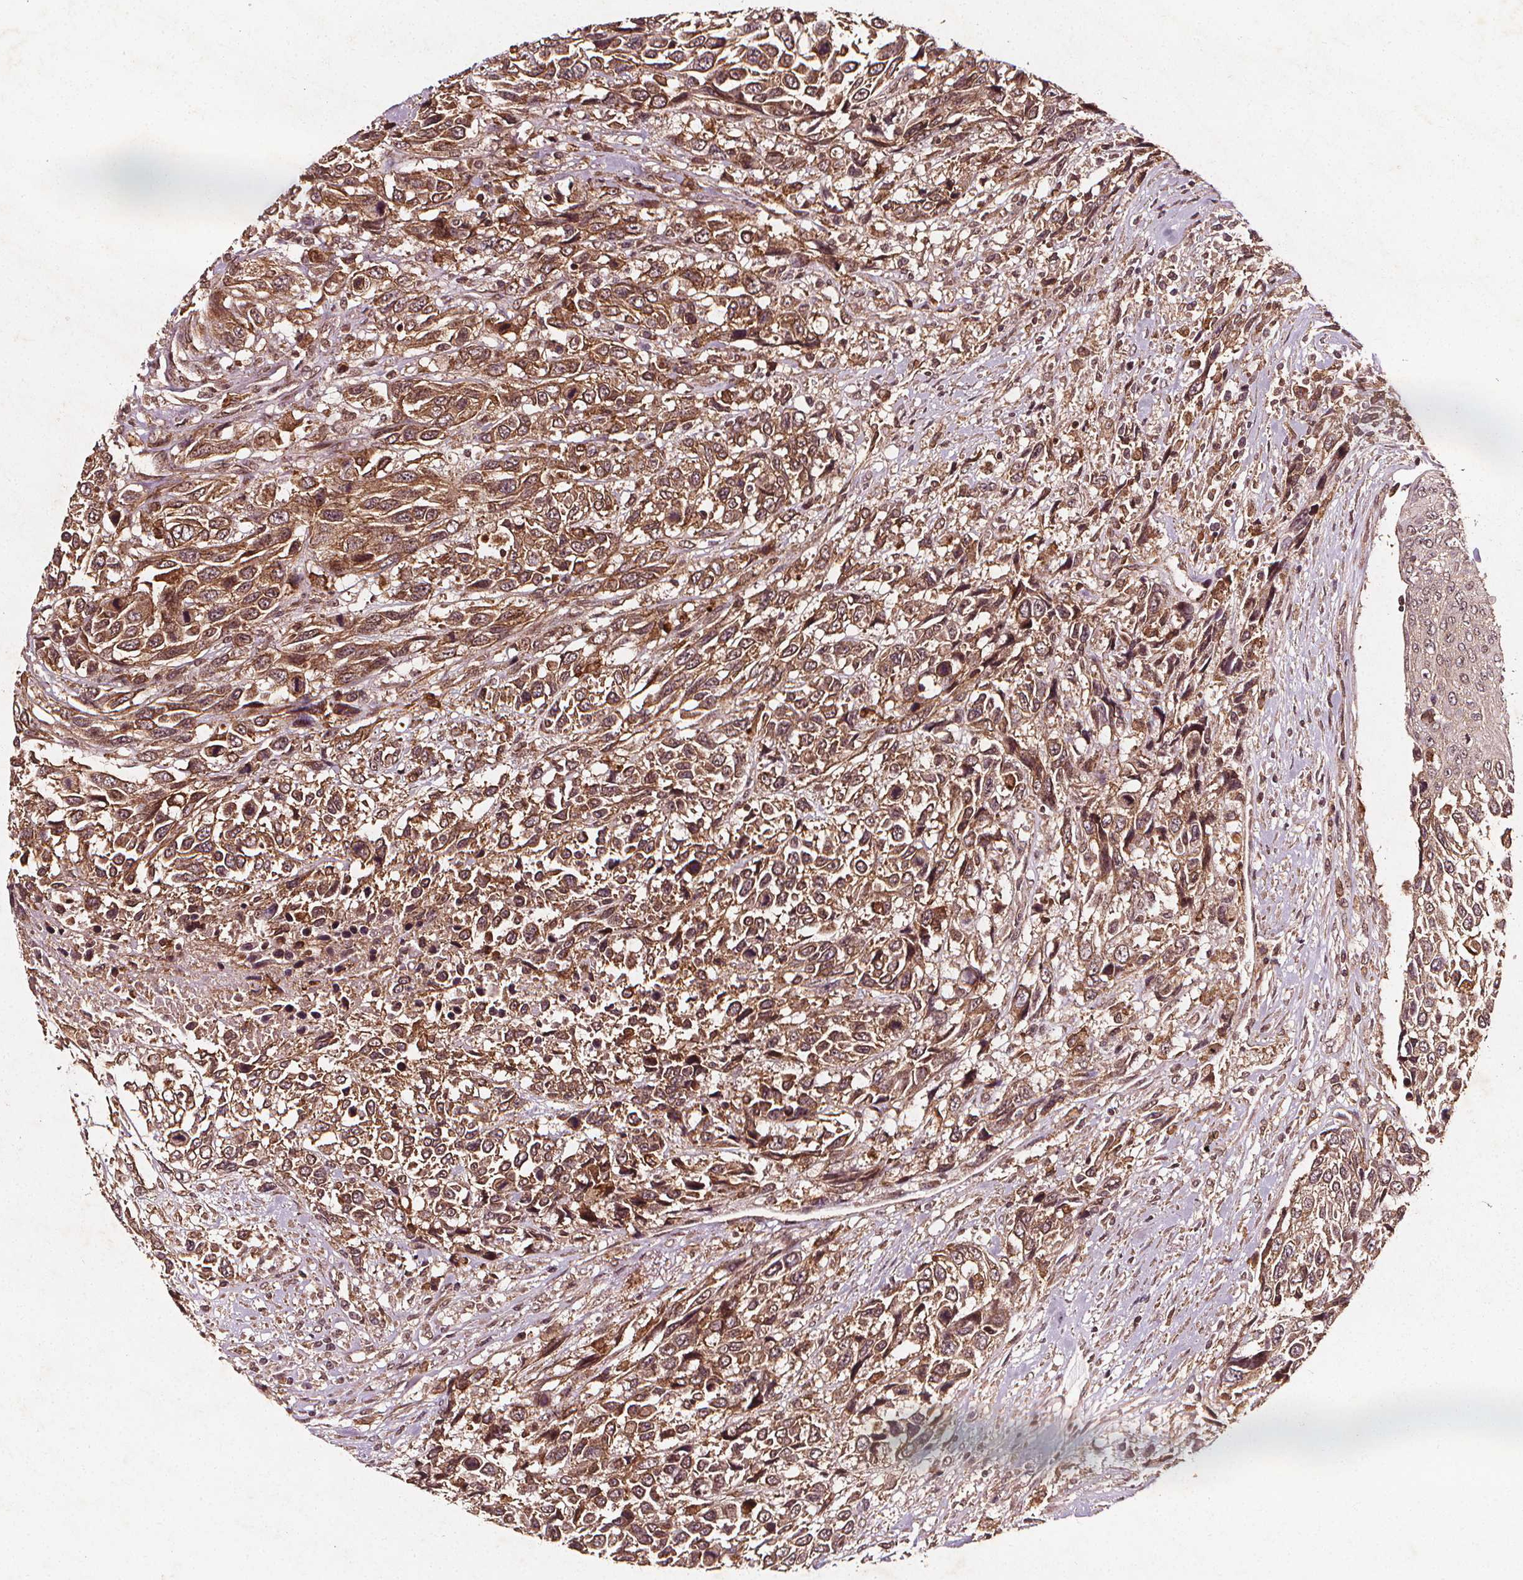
{"staining": {"intensity": "strong", "quantity": ">75%", "location": "cytoplasmic/membranous"}, "tissue": "urothelial cancer", "cell_type": "Tumor cells", "image_type": "cancer", "snomed": [{"axis": "morphology", "description": "Urothelial carcinoma, High grade"}, {"axis": "topography", "description": "Urinary bladder"}], "caption": "Human urothelial cancer stained with a brown dye demonstrates strong cytoplasmic/membranous positive staining in approximately >75% of tumor cells.", "gene": "ABCA1", "patient": {"sex": "female", "age": 70}}